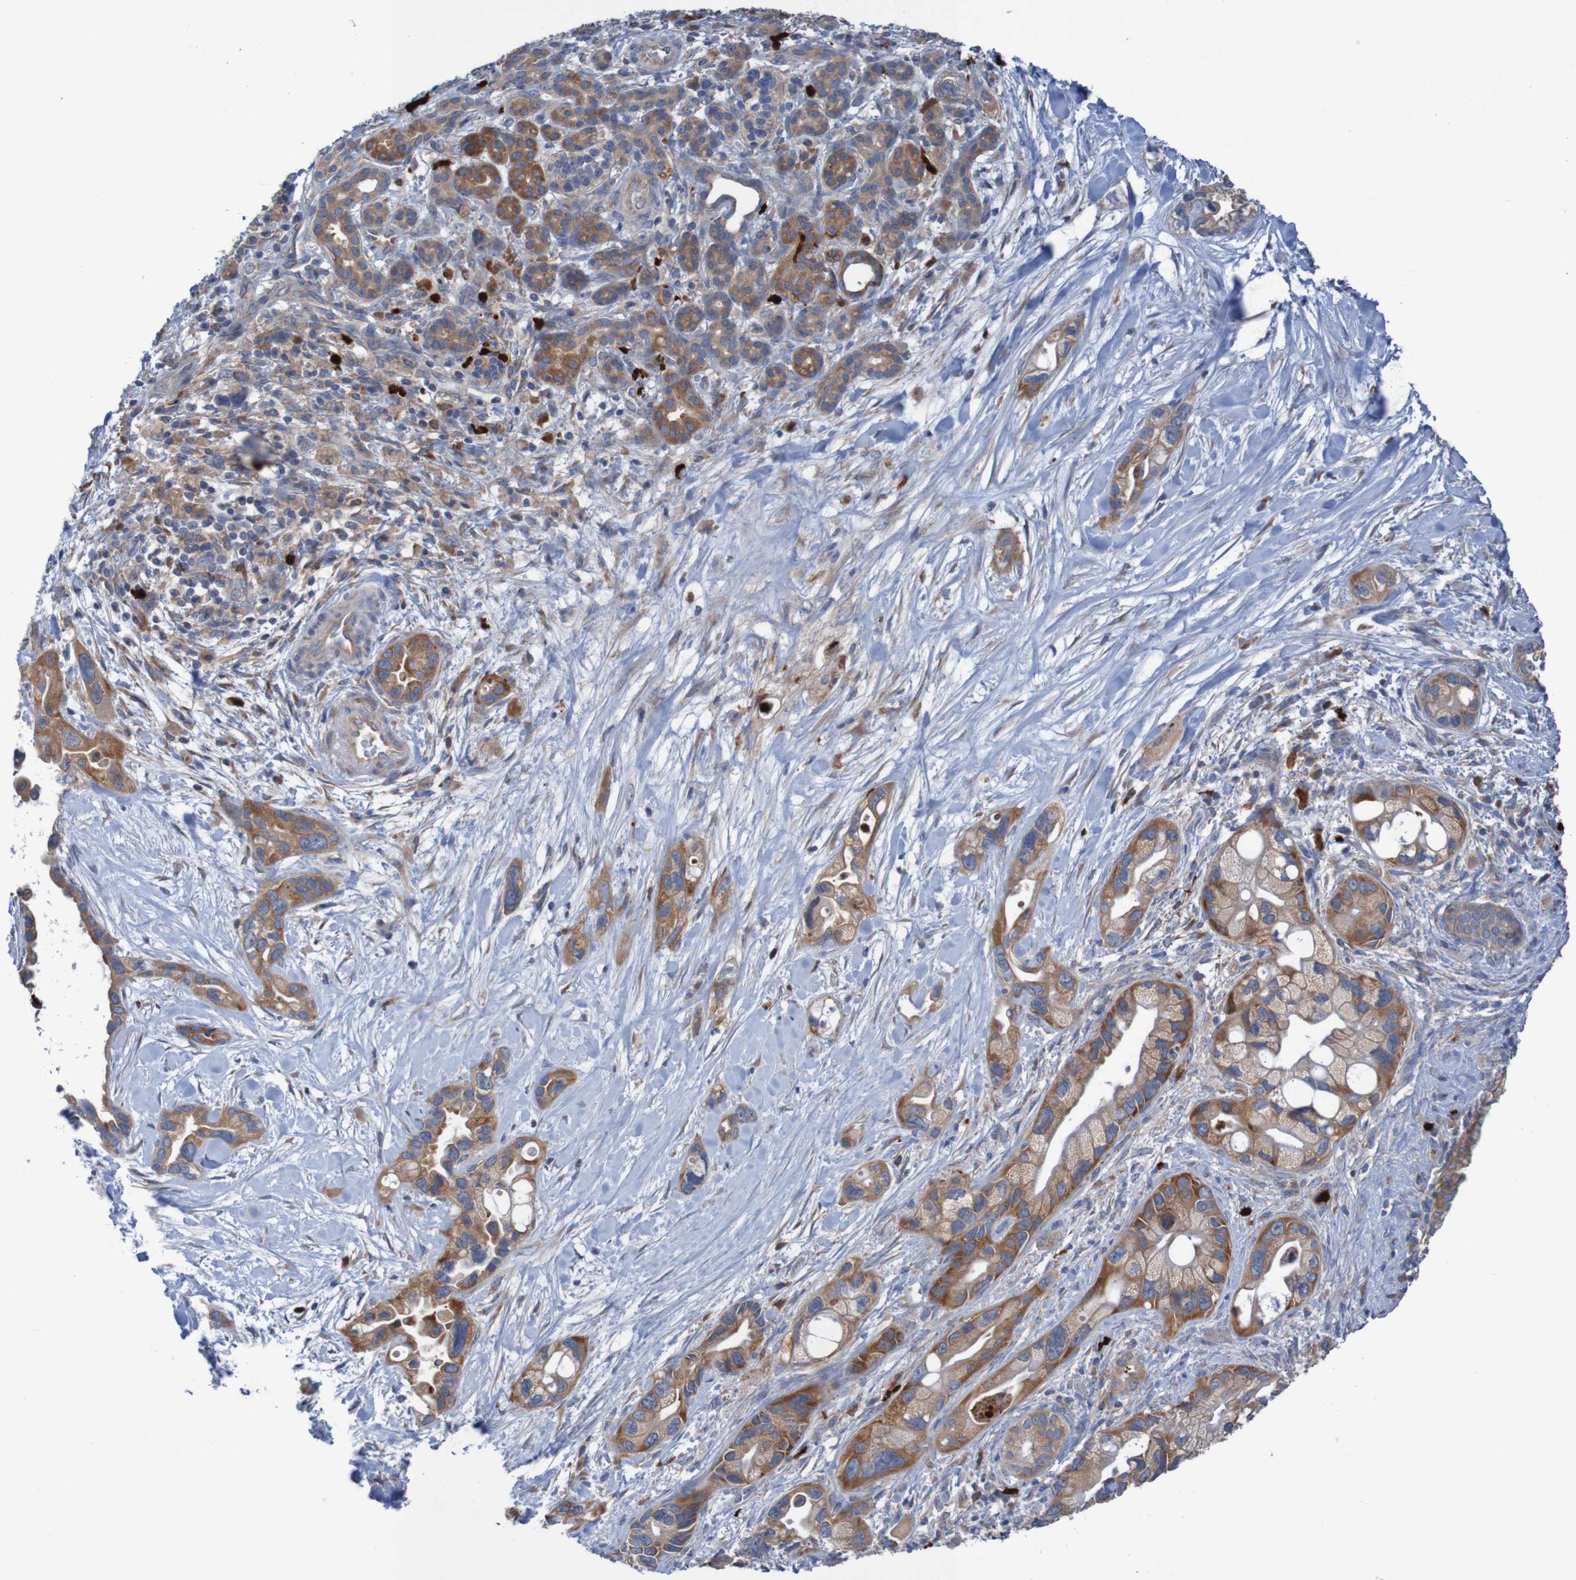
{"staining": {"intensity": "moderate", "quantity": ">75%", "location": "cytoplasmic/membranous"}, "tissue": "pancreatic cancer", "cell_type": "Tumor cells", "image_type": "cancer", "snomed": [{"axis": "morphology", "description": "Adenocarcinoma, NOS"}, {"axis": "topography", "description": "Pancreas"}], "caption": "This is an image of IHC staining of pancreatic cancer (adenocarcinoma), which shows moderate staining in the cytoplasmic/membranous of tumor cells.", "gene": "PARP4", "patient": {"sex": "female", "age": 77}}